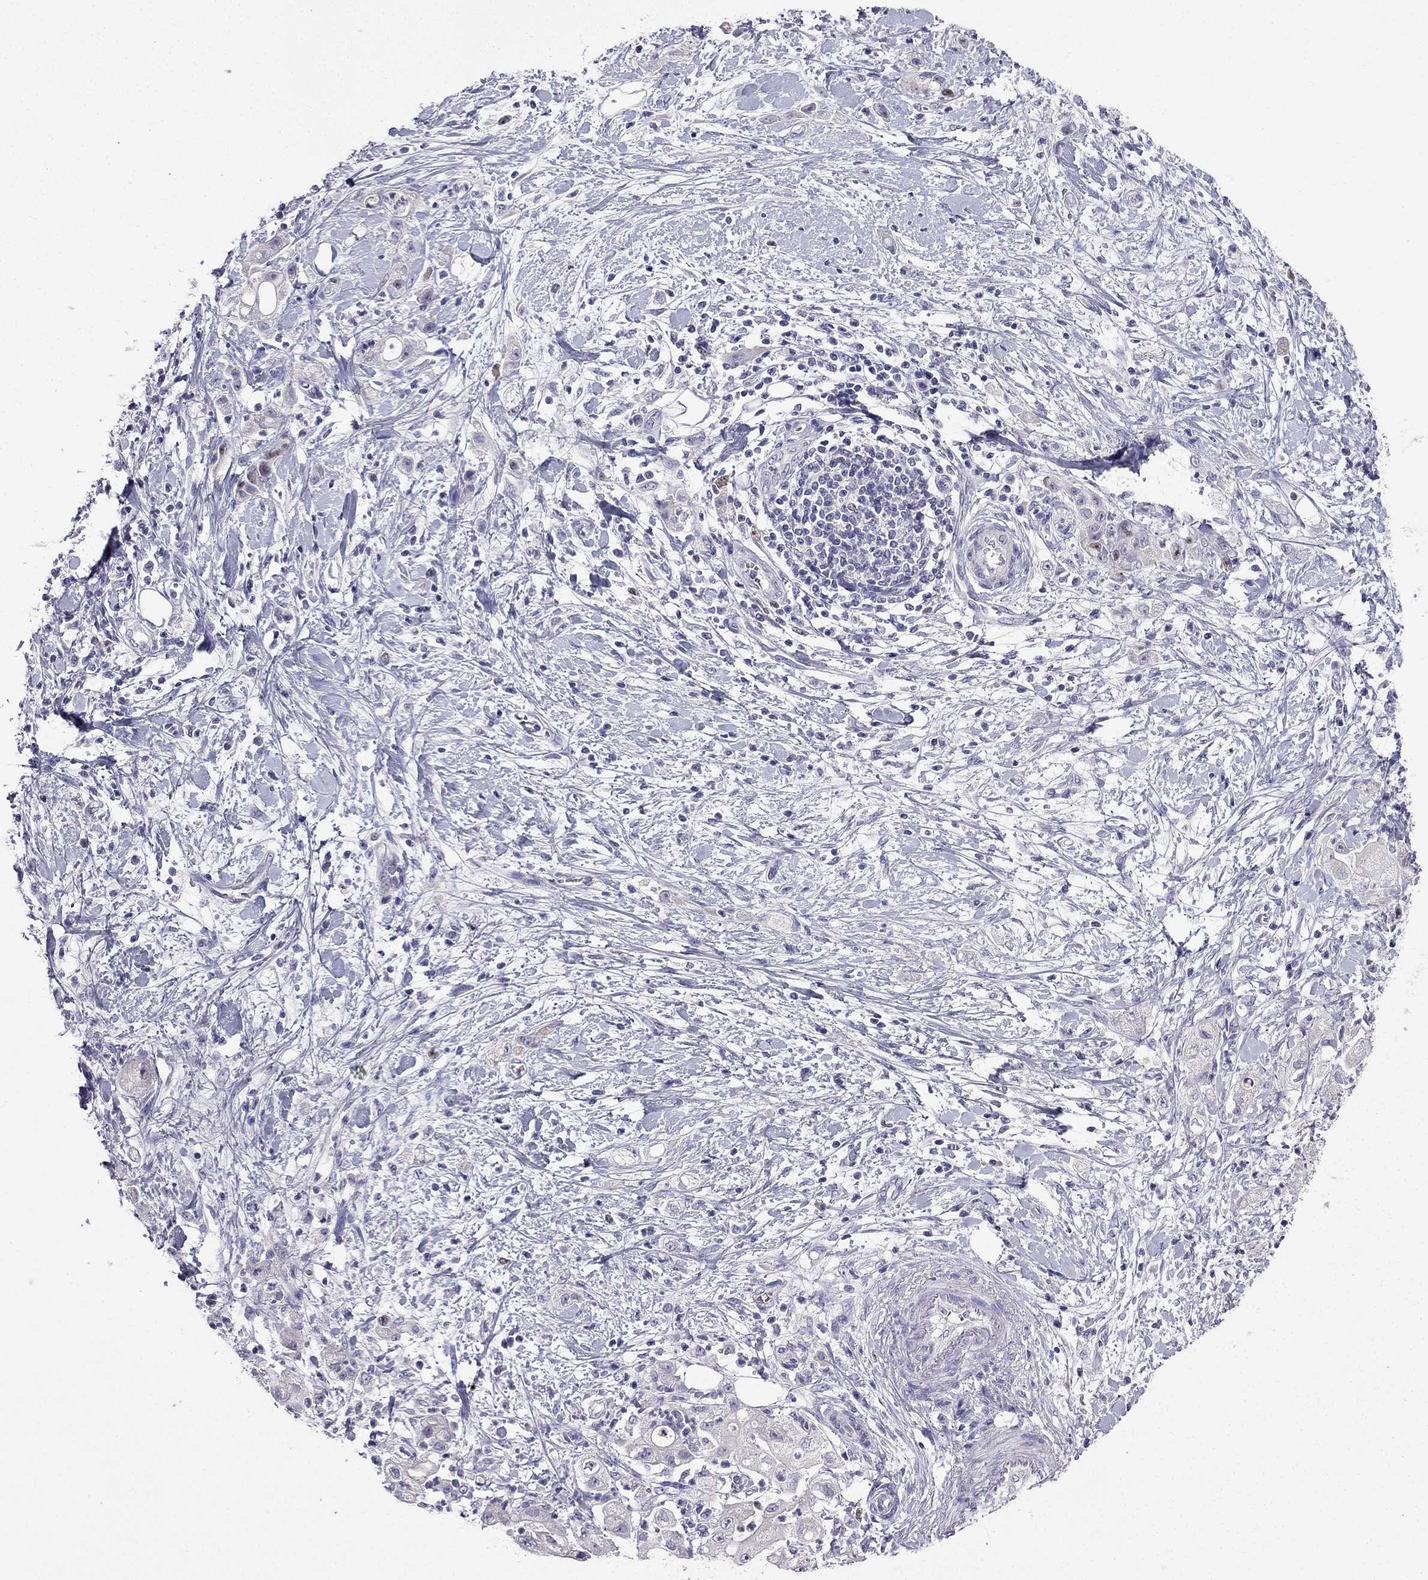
{"staining": {"intensity": "weak", "quantity": "<25%", "location": "nuclear"}, "tissue": "stomach cancer", "cell_type": "Tumor cells", "image_type": "cancer", "snomed": [{"axis": "morphology", "description": "Adenocarcinoma, NOS"}, {"axis": "topography", "description": "Stomach"}], "caption": "Immunohistochemical staining of stomach cancer exhibits no significant staining in tumor cells. (DAB immunohistochemistry (IHC), high magnification).", "gene": "UHRF1", "patient": {"sex": "male", "age": 58}}